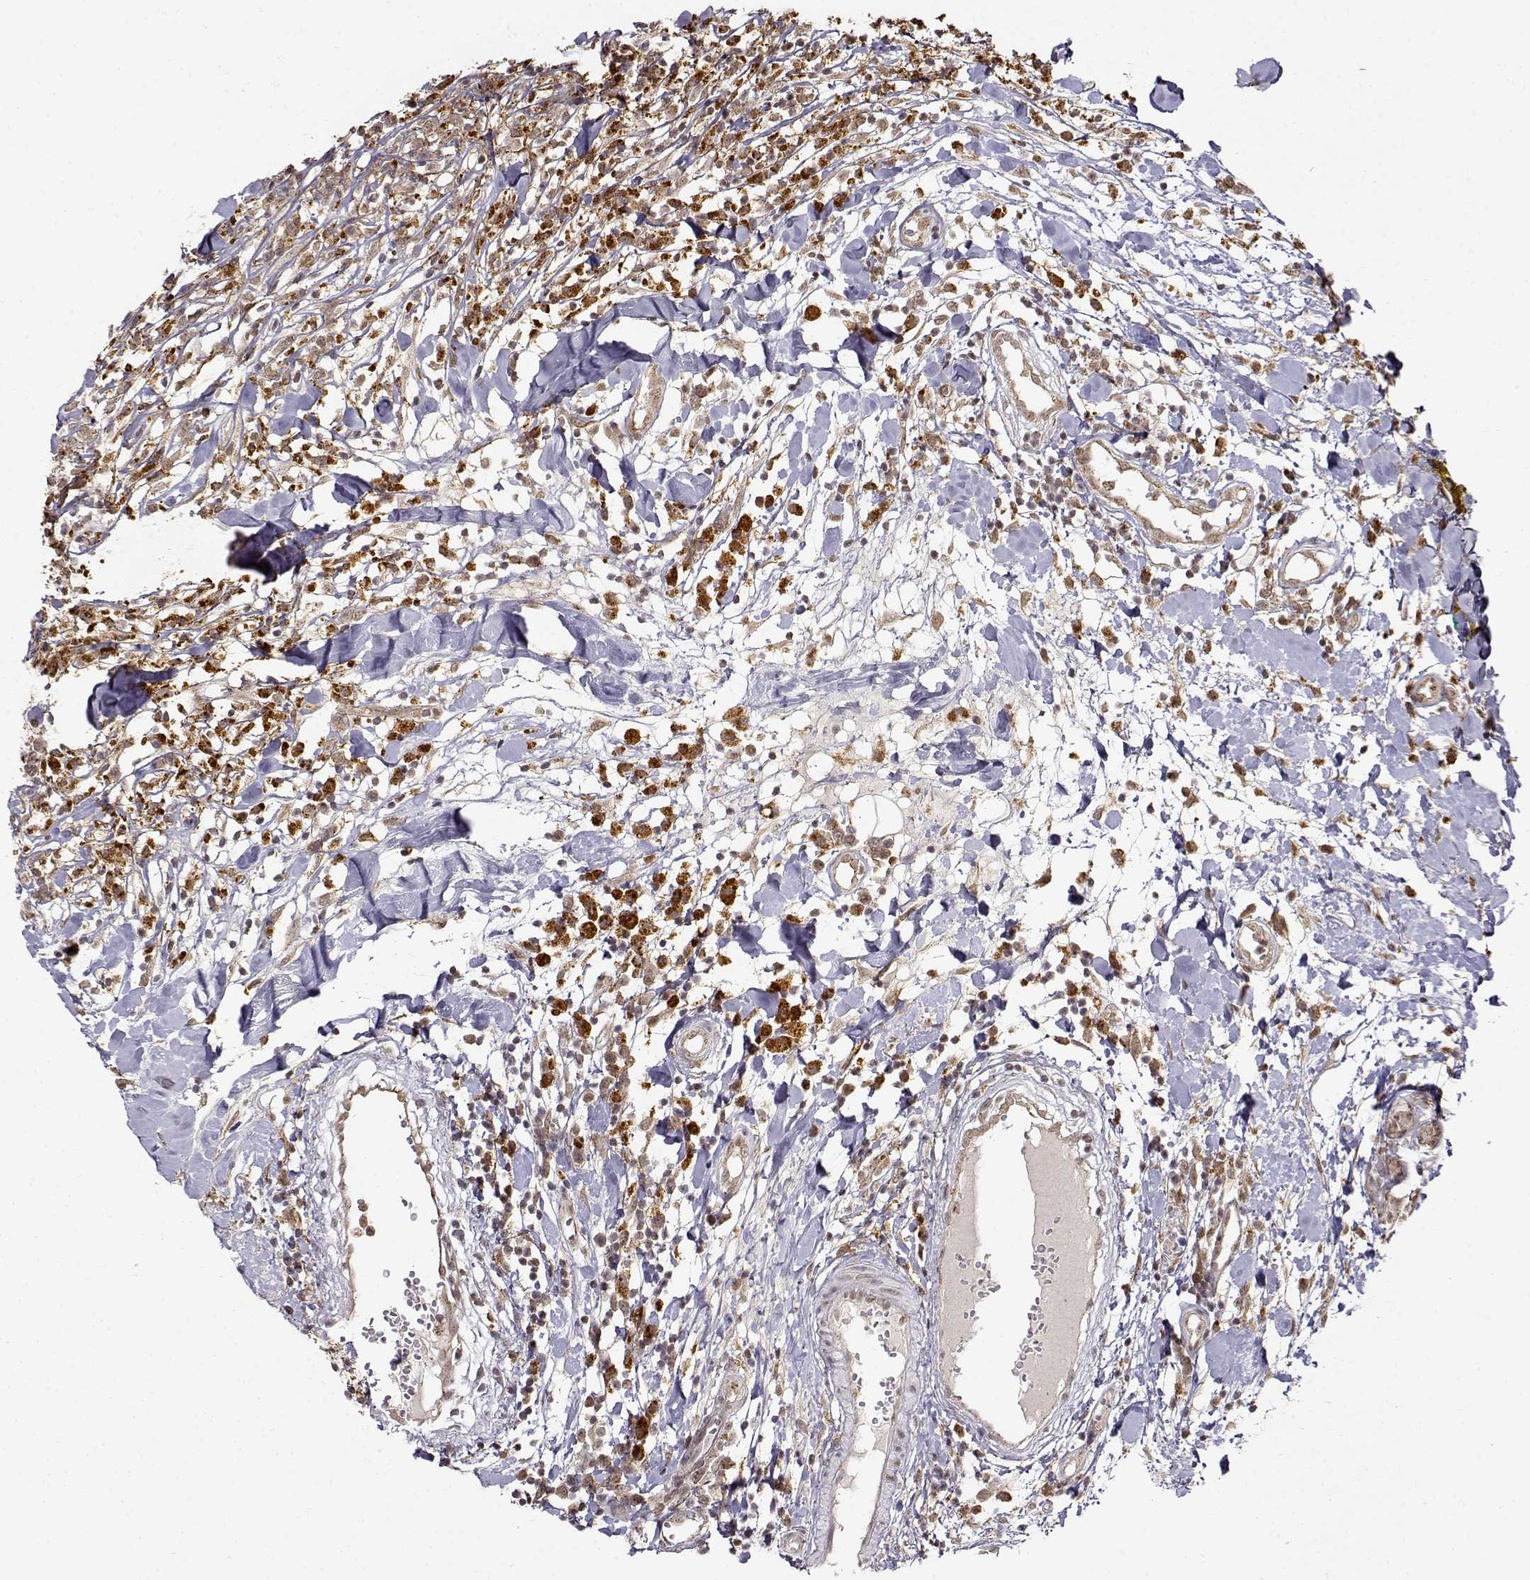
{"staining": {"intensity": "moderate", "quantity": ">75%", "location": "cytoplasmic/membranous"}, "tissue": "breast cancer", "cell_type": "Tumor cells", "image_type": "cancer", "snomed": [{"axis": "morphology", "description": "Duct carcinoma"}, {"axis": "topography", "description": "Breast"}], "caption": "About >75% of tumor cells in breast intraductal carcinoma exhibit moderate cytoplasmic/membranous protein expression as visualized by brown immunohistochemical staining.", "gene": "RNF13", "patient": {"sex": "female", "age": 30}}